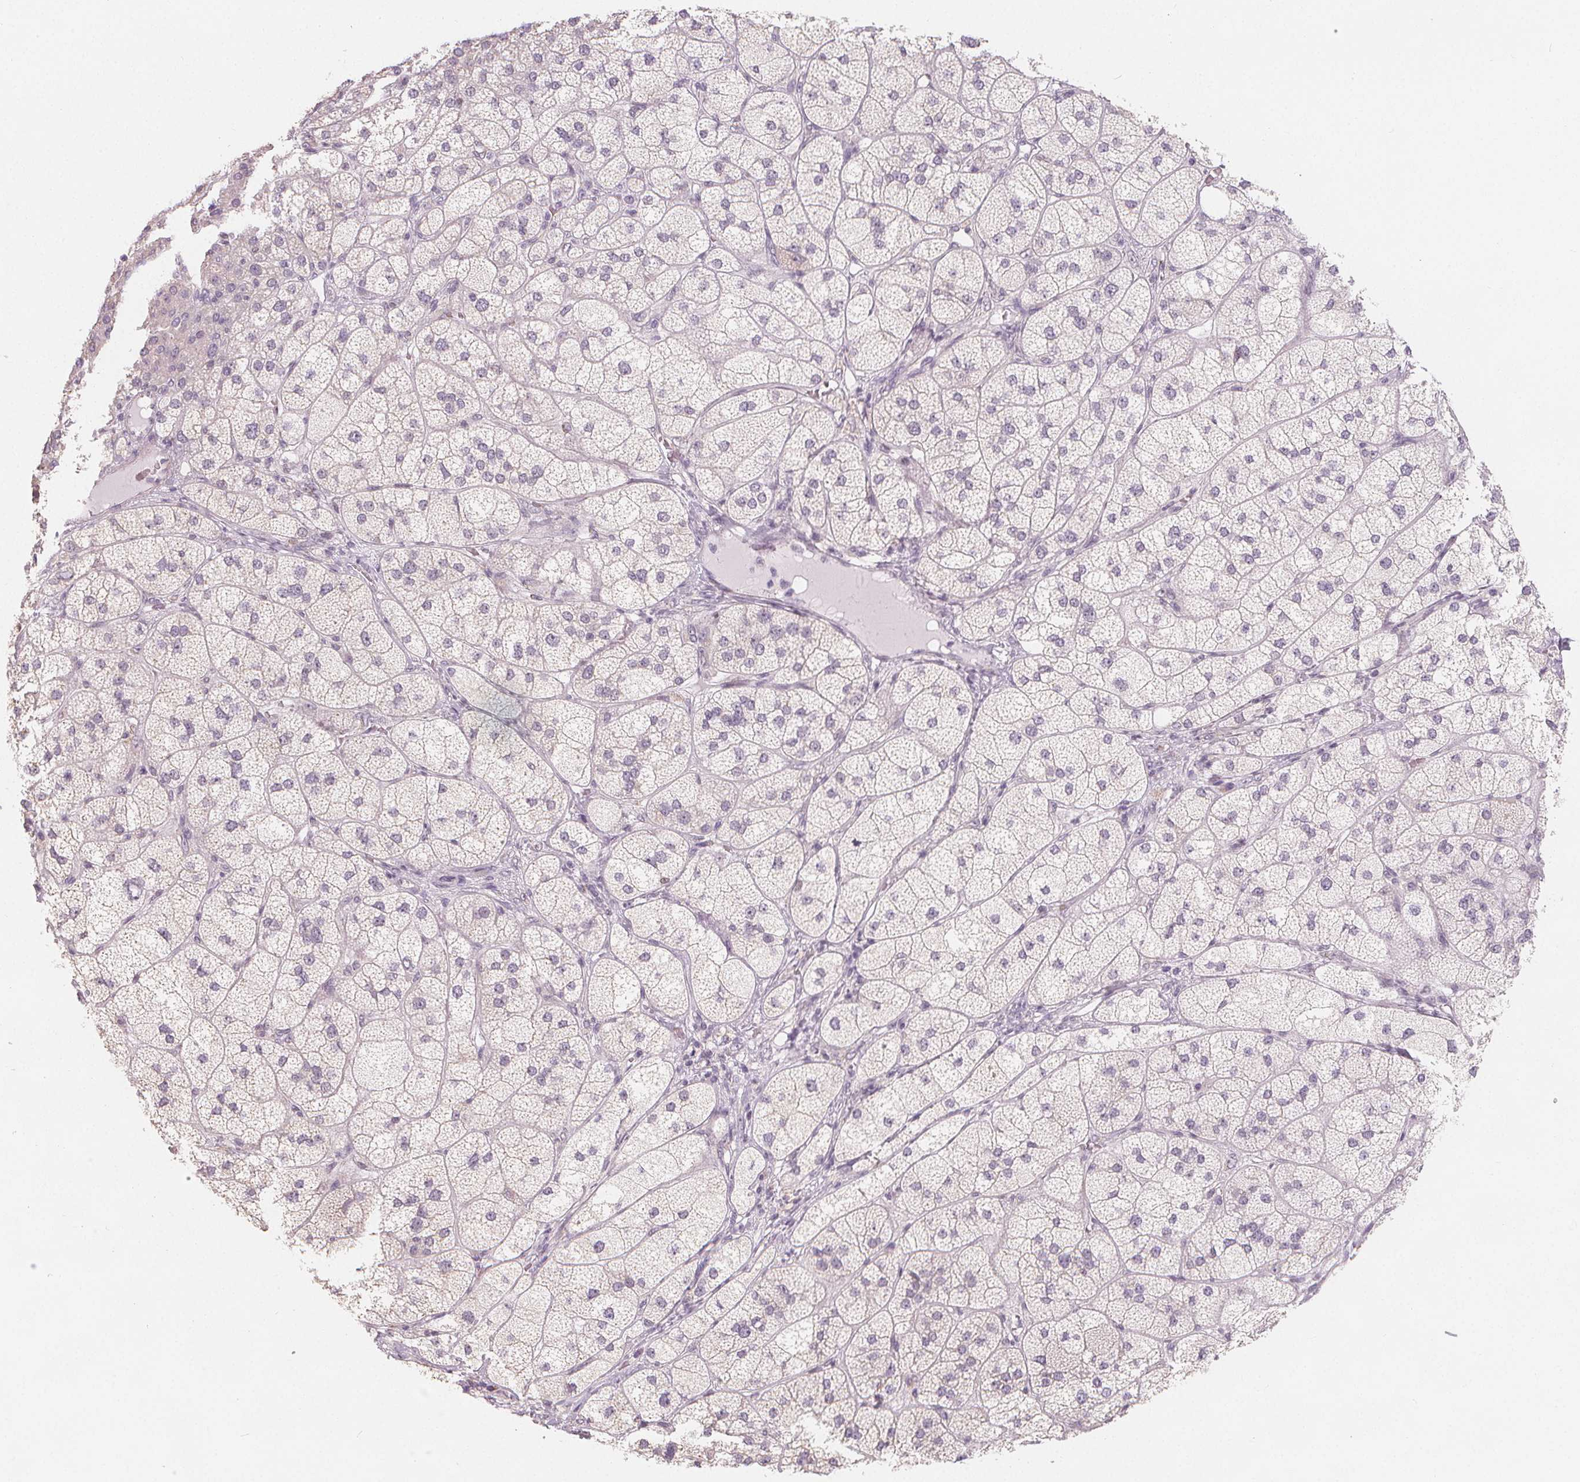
{"staining": {"intensity": "negative", "quantity": "none", "location": "none"}, "tissue": "adrenal gland", "cell_type": "Glandular cells", "image_type": "normal", "snomed": [{"axis": "morphology", "description": "Normal tissue, NOS"}, {"axis": "topography", "description": "Adrenal gland"}], "caption": "DAB immunohistochemical staining of normal human adrenal gland exhibits no significant positivity in glandular cells.", "gene": "TIPIN", "patient": {"sex": "female", "age": 60}}